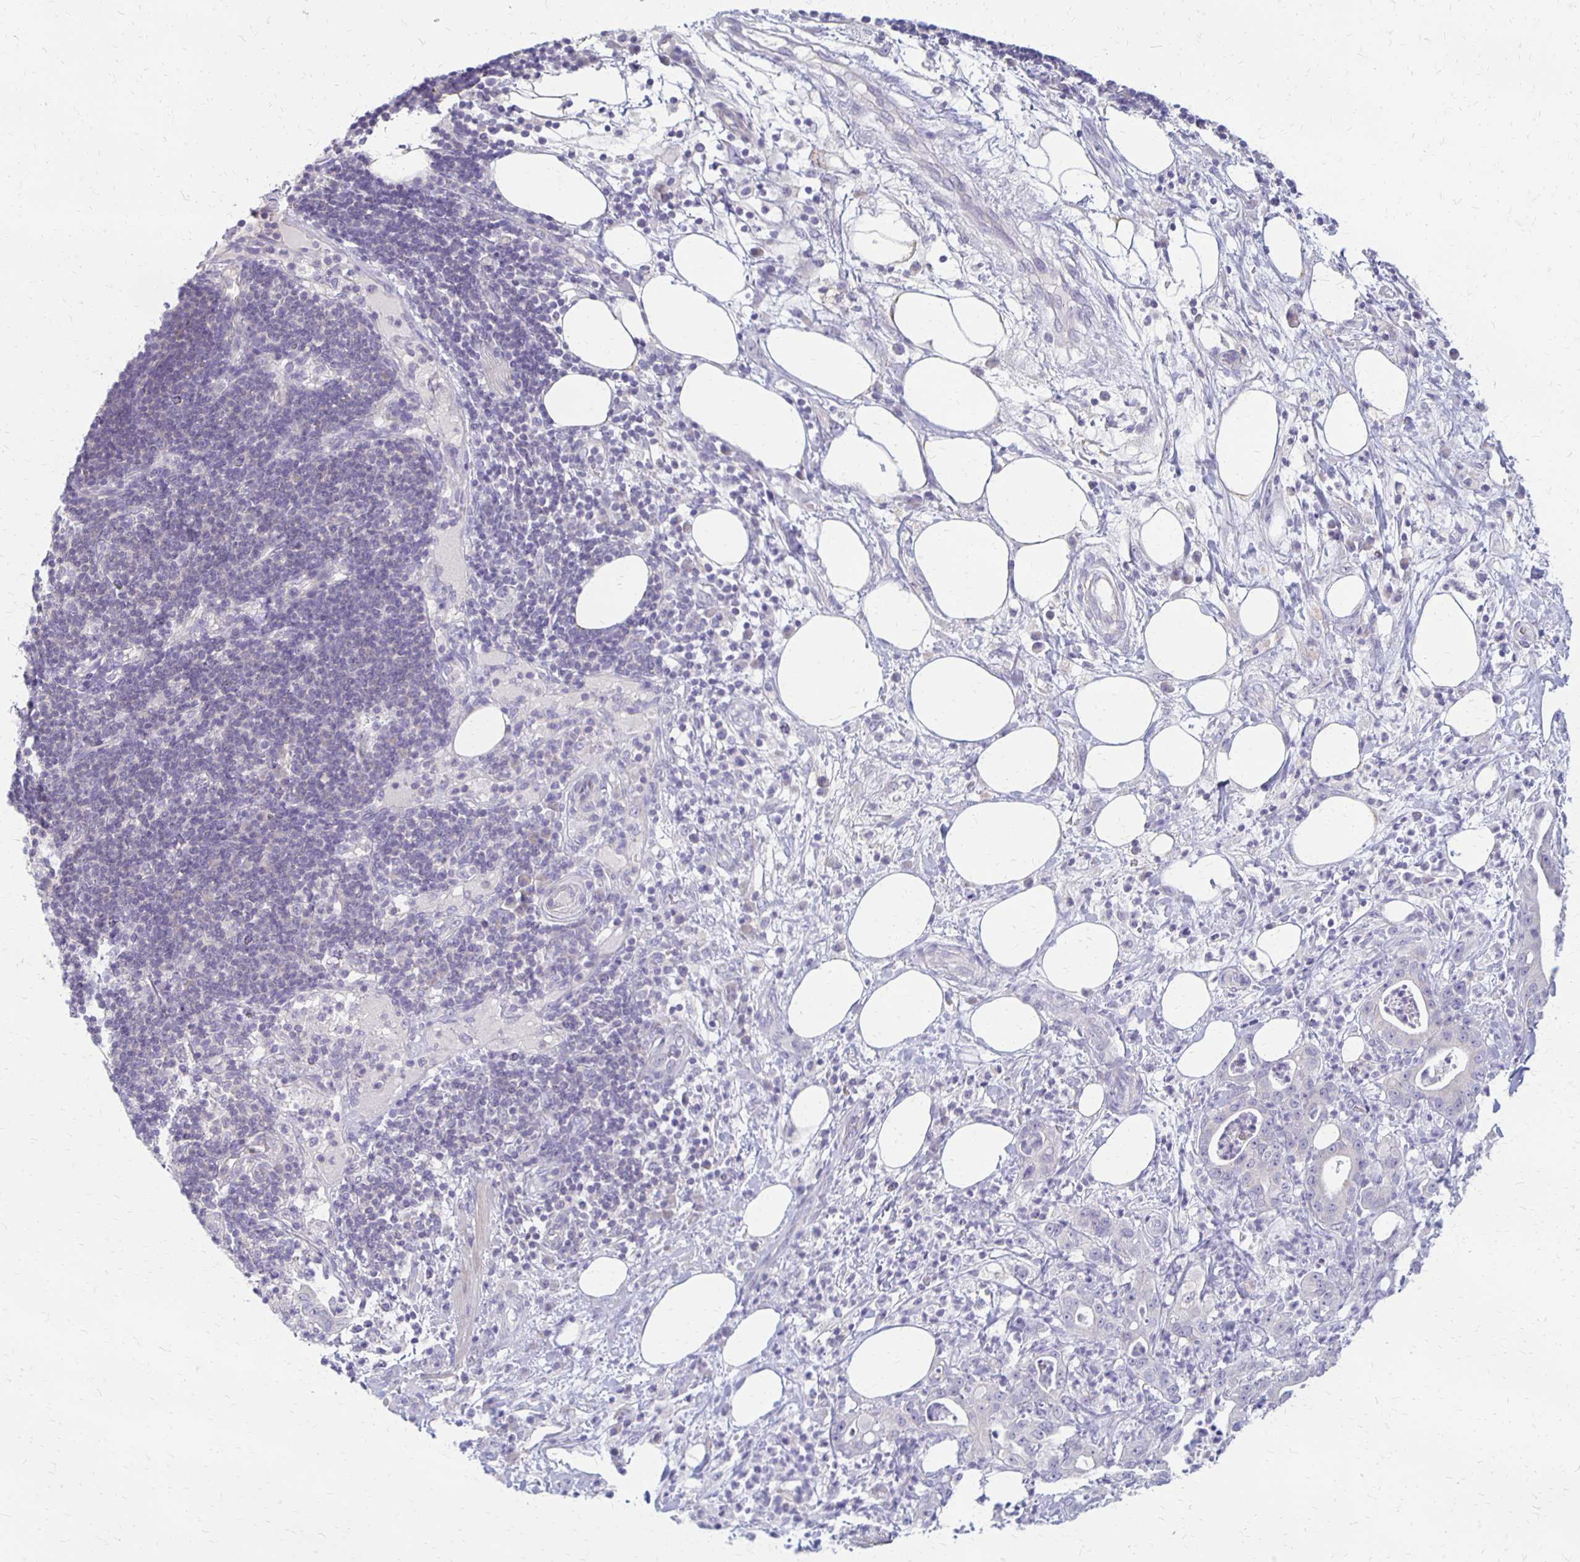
{"staining": {"intensity": "negative", "quantity": "none", "location": "none"}, "tissue": "pancreatic cancer", "cell_type": "Tumor cells", "image_type": "cancer", "snomed": [{"axis": "morphology", "description": "Adenocarcinoma, NOS"}, {"axis": "topography", "description": "Pancreas"}], "caption": "Protein analysis of pancreatic adenocarcinoma shows no significant positivity in tumor cells.", "gene": "RHOC", "patient": {"sex": "male", "age": 71}}